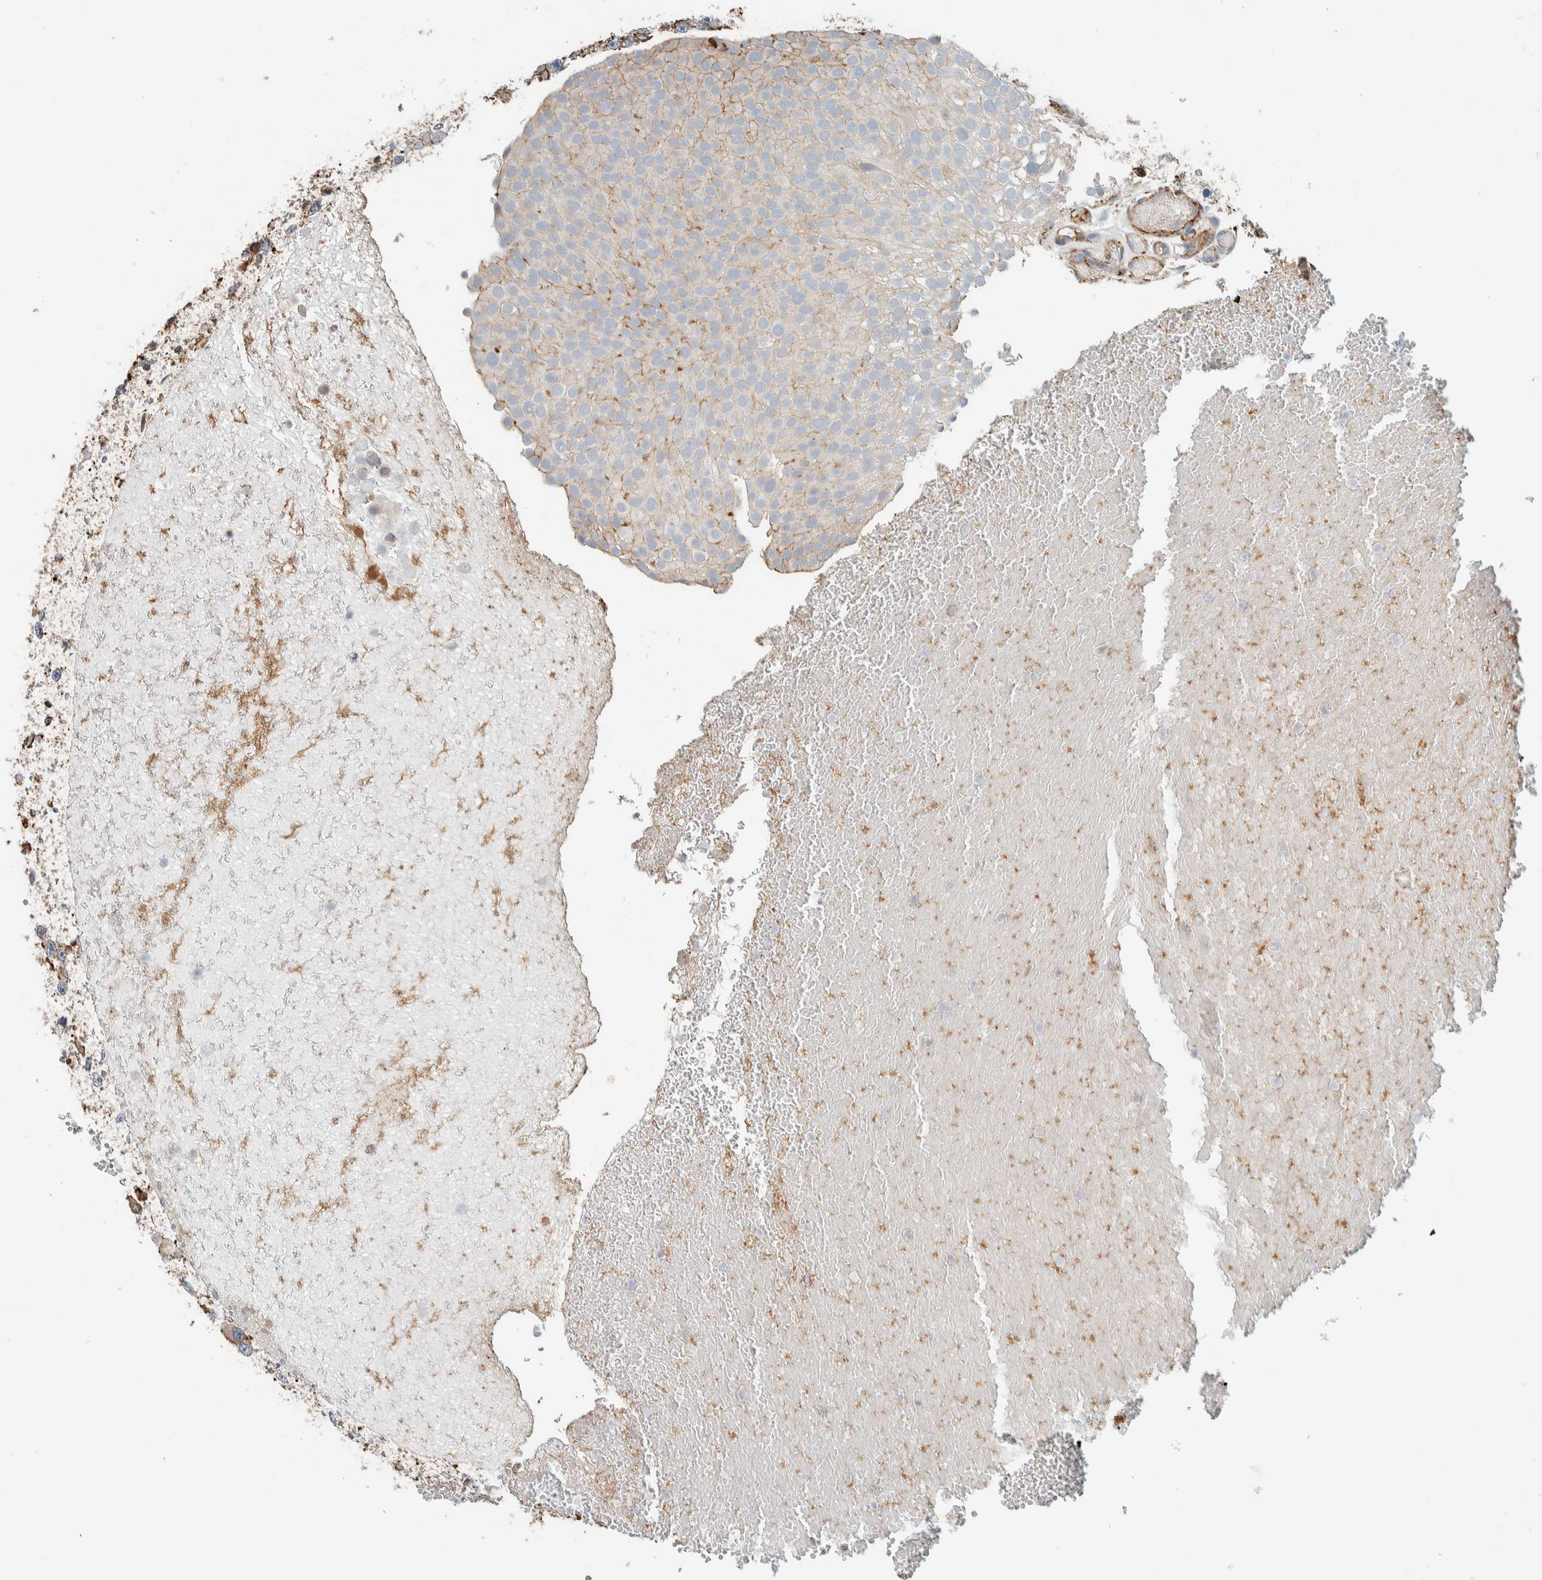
{"staining": {"intensity": "weak", "quantity": "<25%", "location": "cytoplasmic/membranous"}, "tissue": "urothelial cancer", "cell_type": "Tumor cells", "image_type": "cancer", "snomed": [{"axis": "morphology", "description": "Urothelial carcinoma, Low grade"}, {"axis": "topography", "description": "Urinary bladder"}], "caption": "A high-resolution image shows immunohistochemistry (IHC) staining of urothelial cancer, which shows no significant staining in tumor cells.", "gene": "CTBP2", "patient": {"sex": "male", "age": 78}}